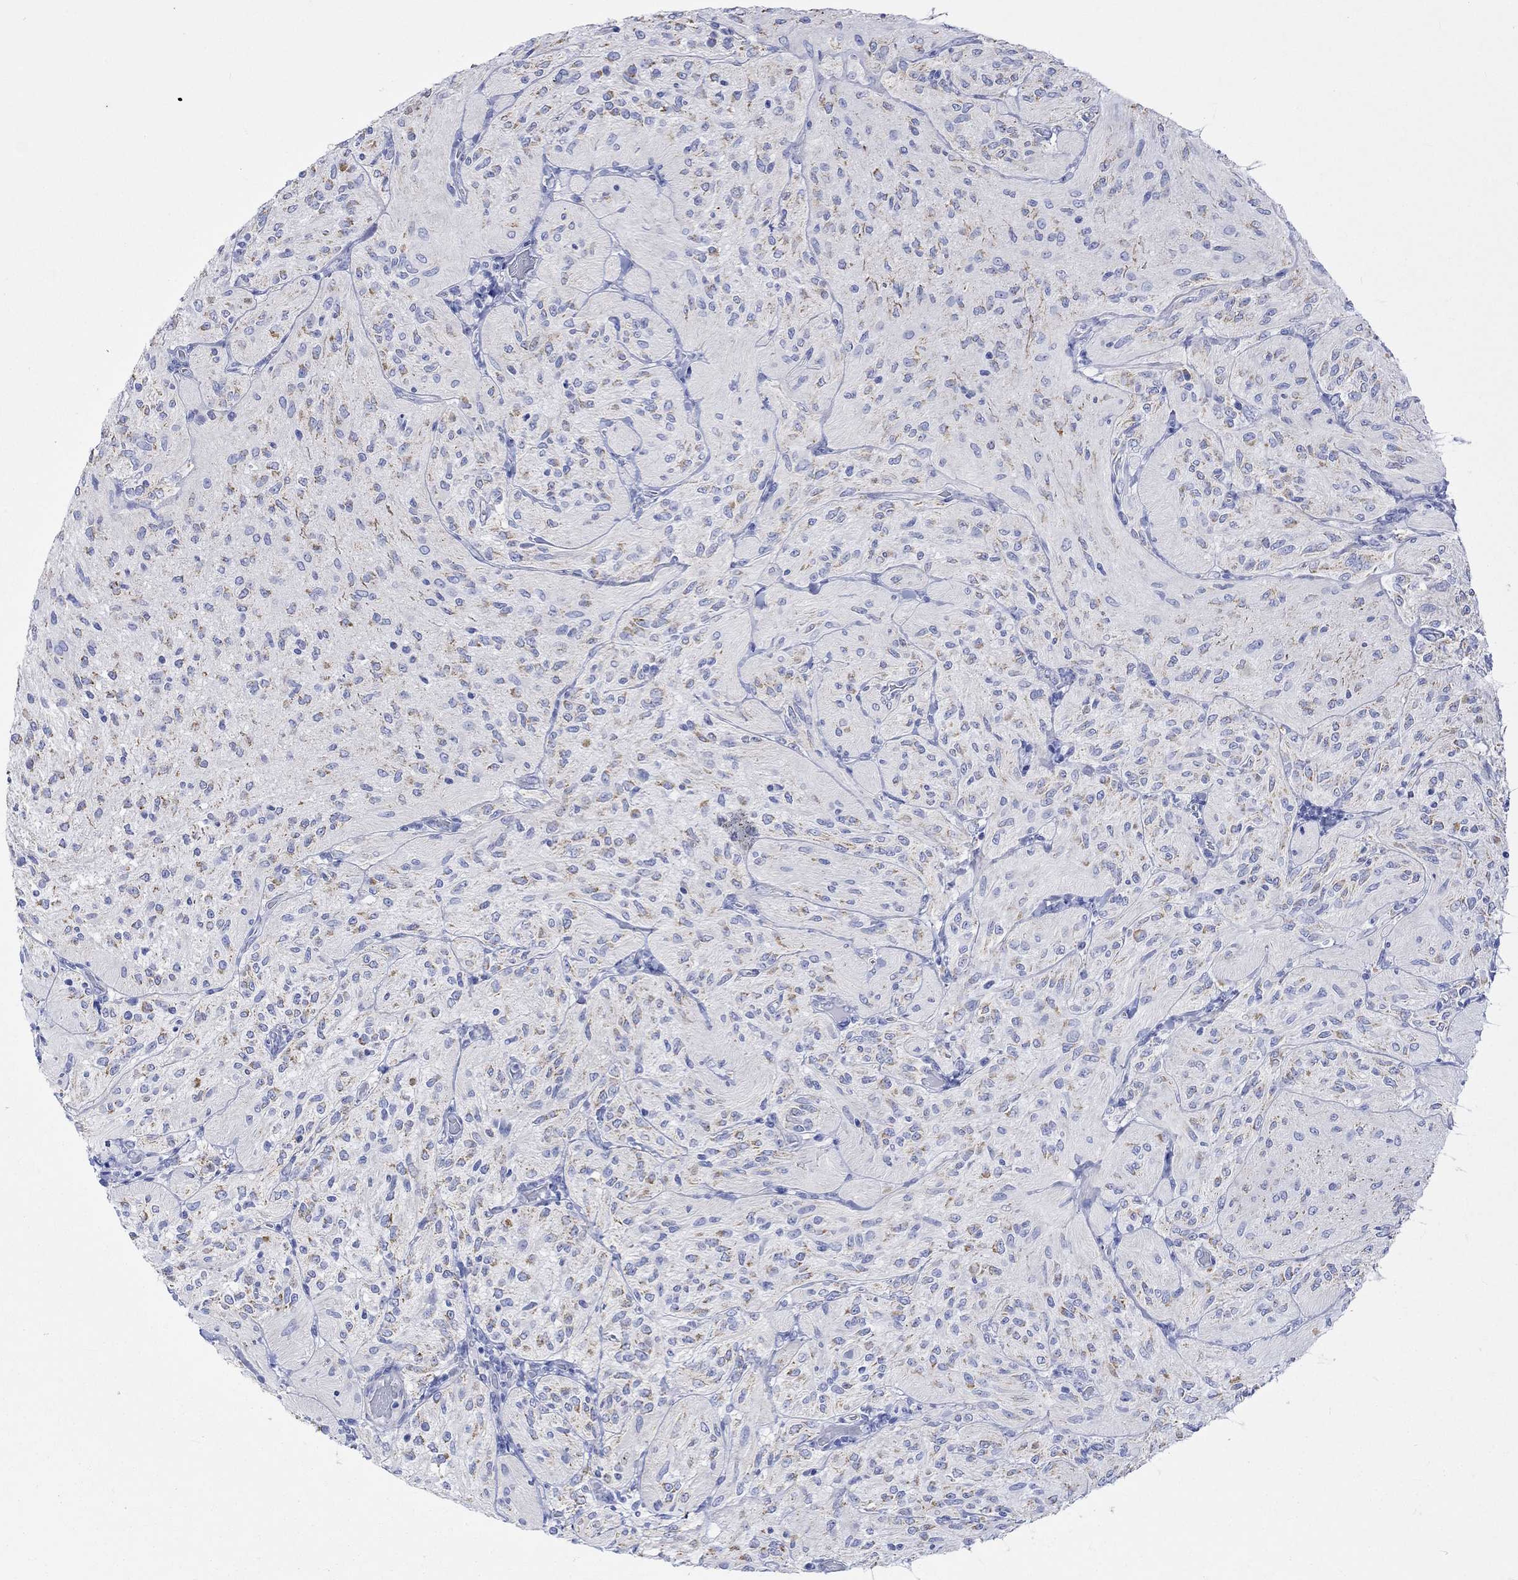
{"staining": {"intensity": "moderate", "quantity": "<25%", "location": "cytoplasmic/membranous"}, "tissue": "glioma", "cell_type": "Tumor cells", "image_type": "cancer", "snomed": [{"axis": "morphology", "description": "Glioma, malignant, Low grade"}, {"axis": "topography", "description": "Brain"}], "caption": "Immunohistochemistry (IHC) micrograph of human glioma stained for a protein (brown), which displays low levels of moderate cytoplasmic/membranous expression in about <25% of tumor cells.", "gene": "CPLX2", "patient": {"sex": "male", "age": 3}}